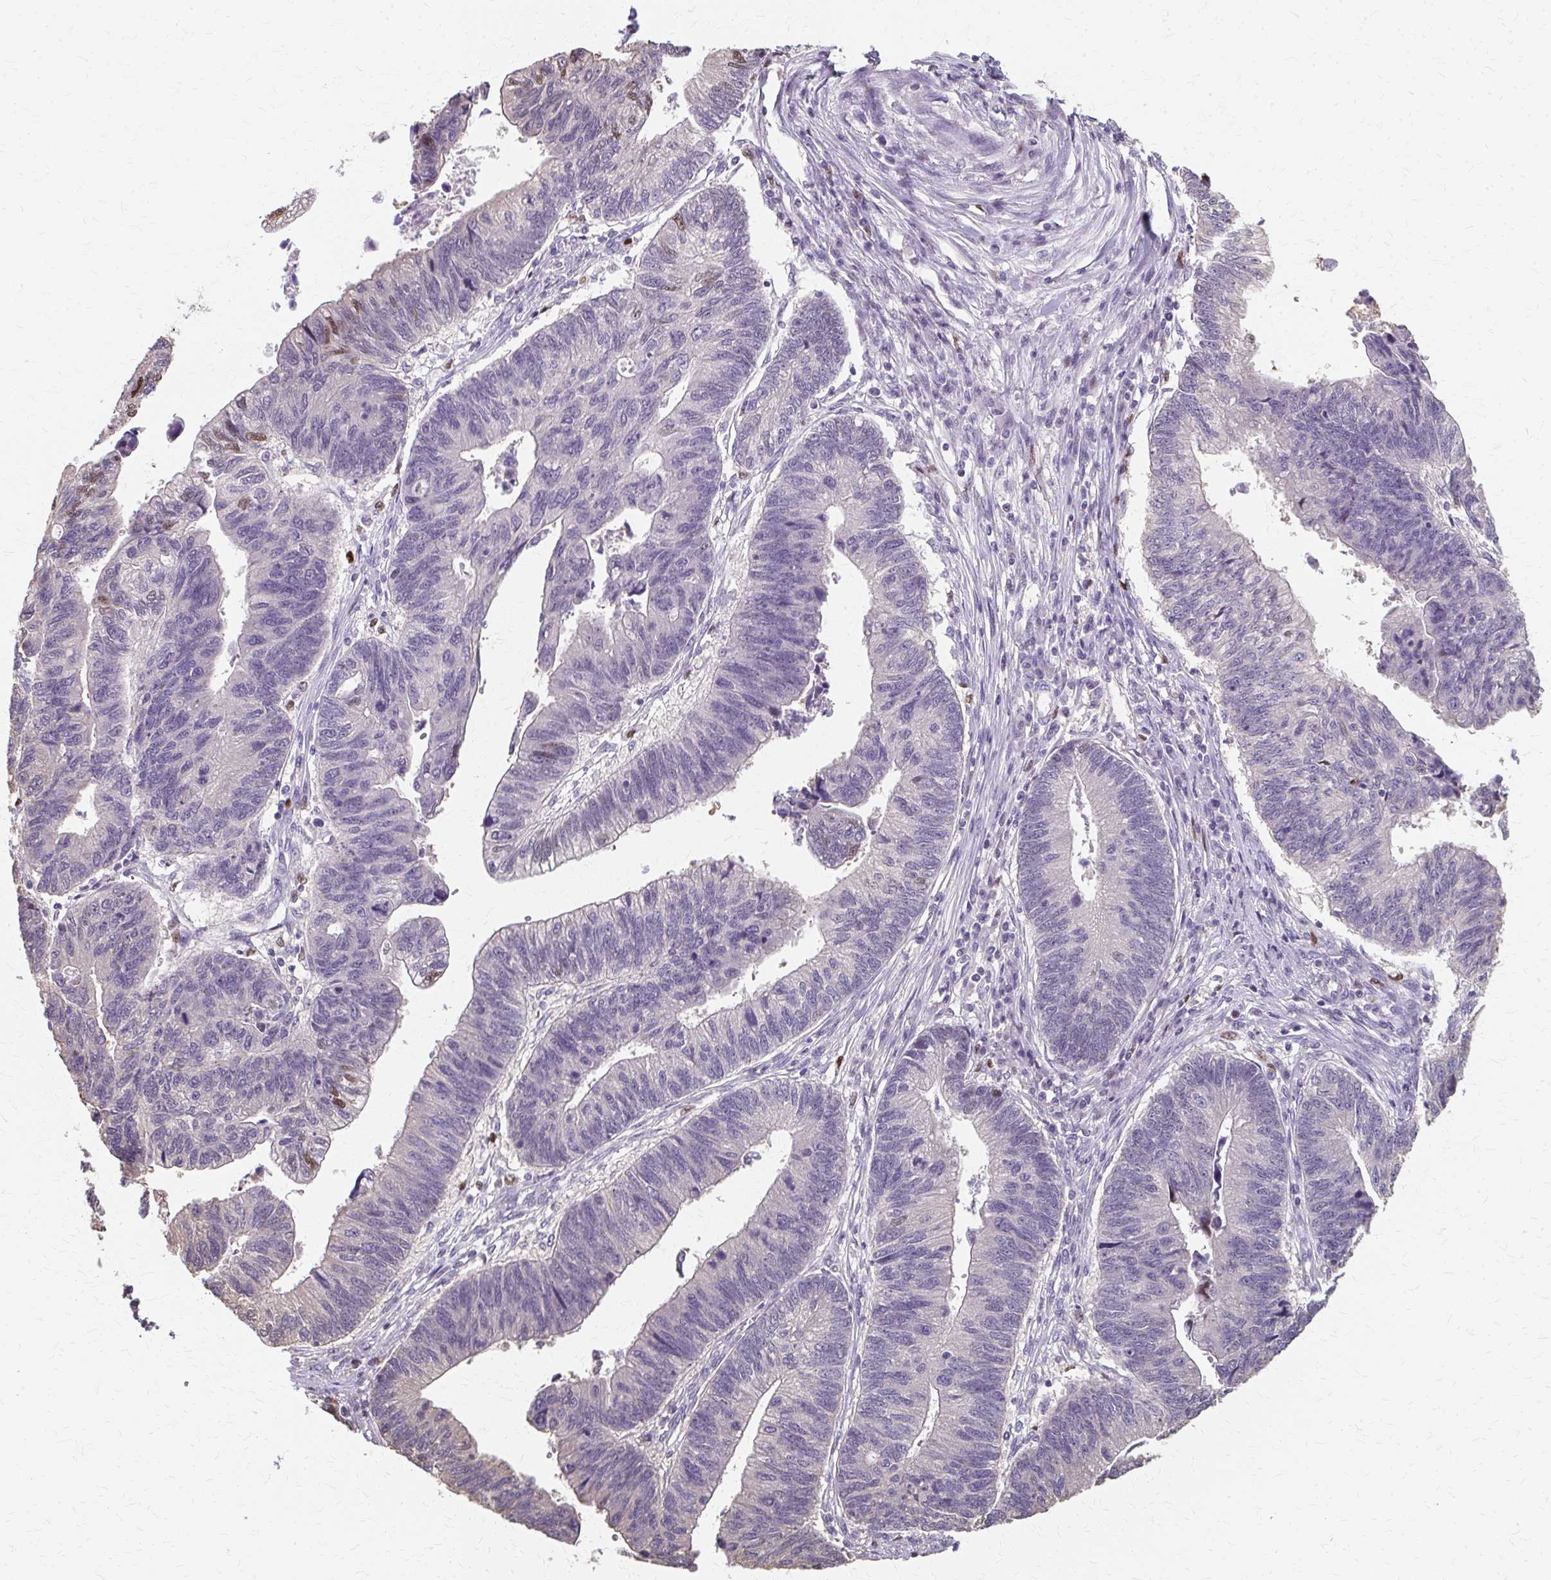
{"staining": {"intensity": "negative", "quantity": "none", "location": "none"}, "tissue": "stomach cancer", "cell_type": "Tumor cells", "image_type": "cancer", "snomed": [{"axis": "morphology", "description": "Adenocarcinoma, NOS"}, {"axis": "topography", "description": "Stomach"}], "caption": "Stomach adenocarcinoma was stained to show a protein in brown. There is no significant positivity in tumor cells.", "gene": "RABGAP1L", "patient": {"sex": "male", "age": 59}}